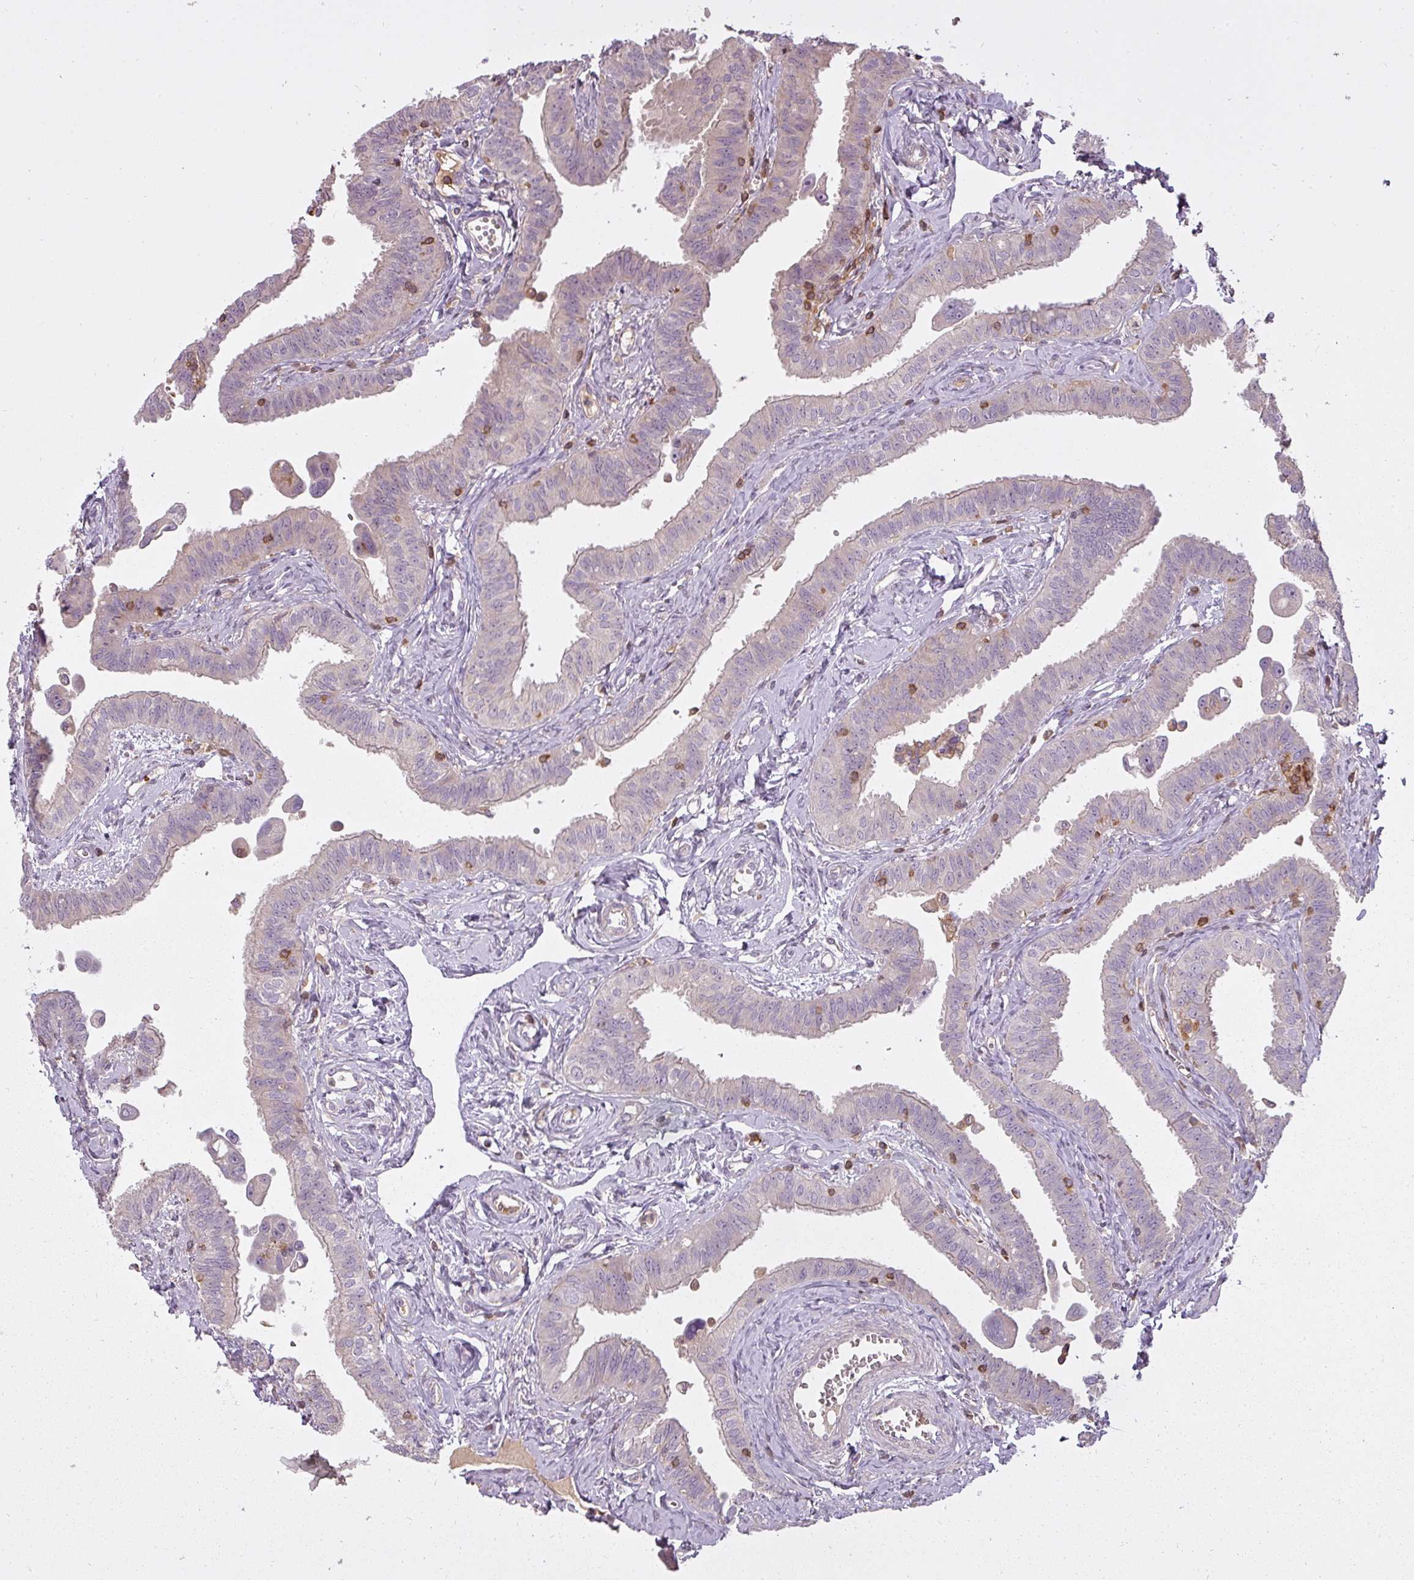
{"staining": {"intensity": "negative", "quantity": "none", "location": "none"}, "tissue": "fallopian tube", "cell_type": "Glandular cells", "image_type": "normal", "snomed": [{"axis": "morphology", "description": "Normal tissue, NOS"}, {"axis": "morphology", "description": "Carcinoma, NOS"}, {"axis": "topography", "description": "Fallopian tube"}, {"axis": "topography", "description": "Ovary"}], "caption": "Immunohistochemistry (IHC) of normal fallopian tube displays no positivity in glandular cells.", "gene": "STK4", "patient": {"sex": "female", "age": 59}}